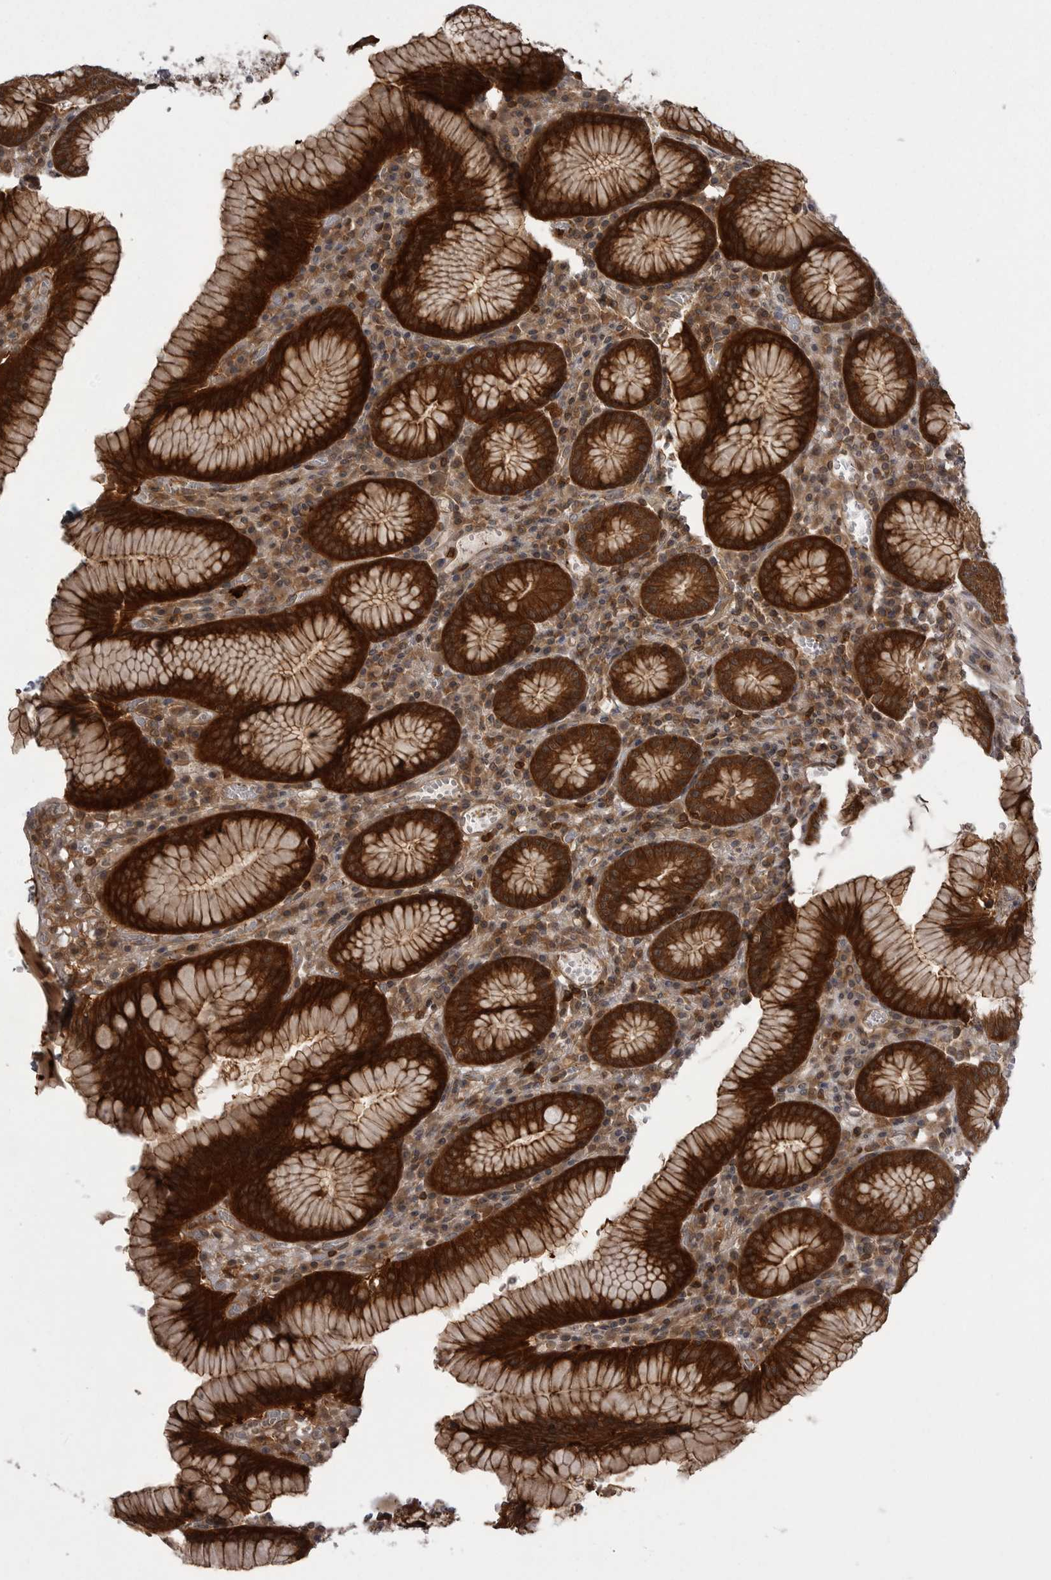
{"staining": {"intensity": "strong", "quantity": ">75%", "location": "cytoplasmic/membranous"}, "tissue": "stomach", "cell_type": "Glandular cells", "image_type": "normal", "snomed": [{"axis": "morphology", "description": "Normal tissue, NOS"}, {"axis": "topography", "description": "Stomach"}], "caption": "This is a histology image of immunohistochemistry staining of benign stomach, which shows strong expression in the cytoplasmic/membranous of glandular cells.", "gene": "STK24", "patient": {"sex": "male", "age": 55}}